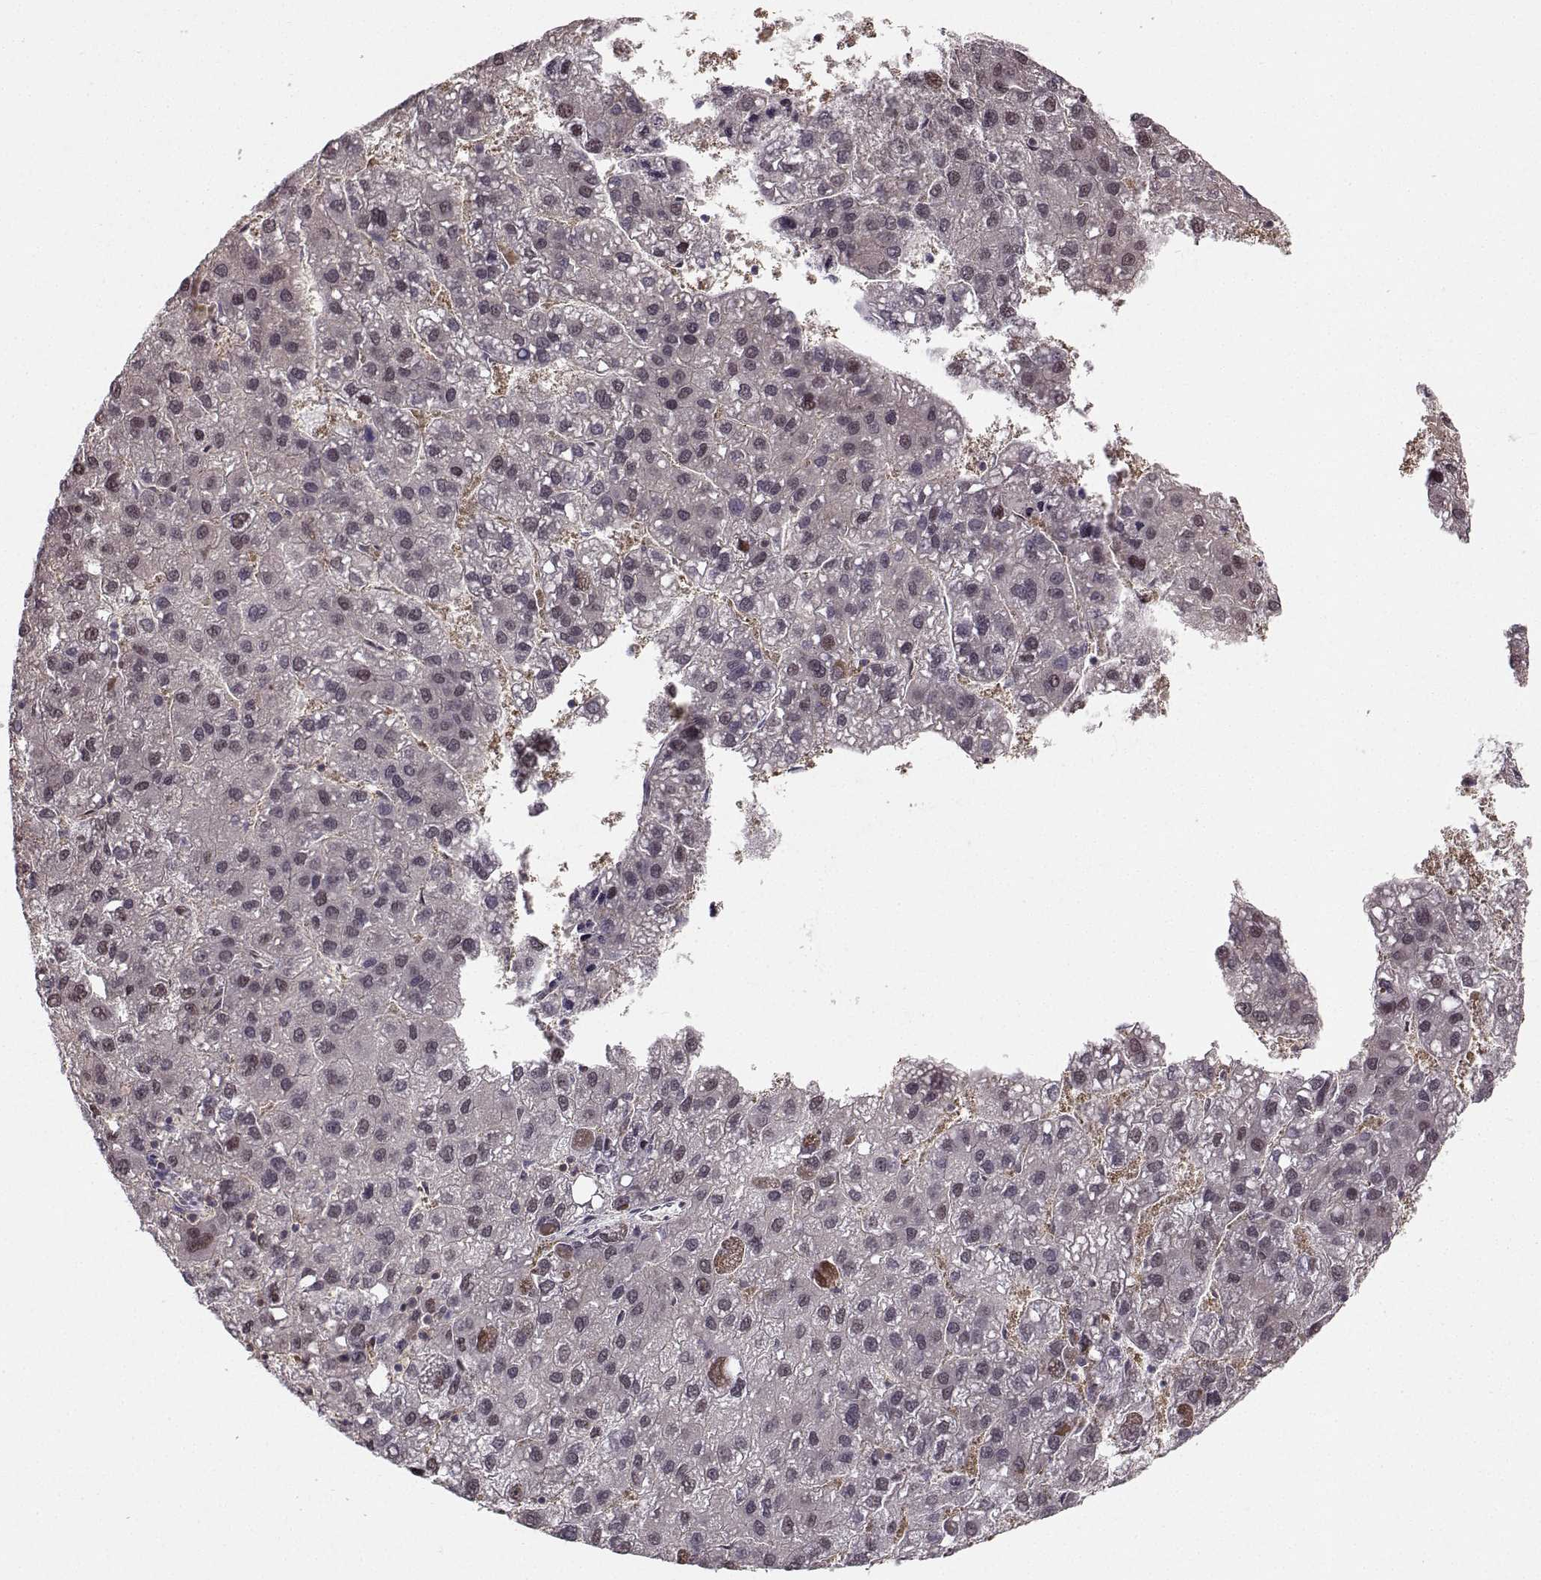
{"staining": {"intensity": "negative", "quantity": "none", "location": "none"}, "tissue": "liver cancer", "cell_type": "Tumor cells", "image_type": "cancer", "snomed": [{"axis": "morphology", "description": "Carcinoma, Hepatocellular, NOS"}, {"axis": "topography", "description": "Liver"}], "caption": "An image of human liver cancer (hepatocellular carcinoma) is negative for staining in tumor cells. (DAB immunohistochemistry (IHC) visualized using brightfield microscopy, high magnification).", "gene": "PKP2", "patient": {"sex": "female", "age": 82}}